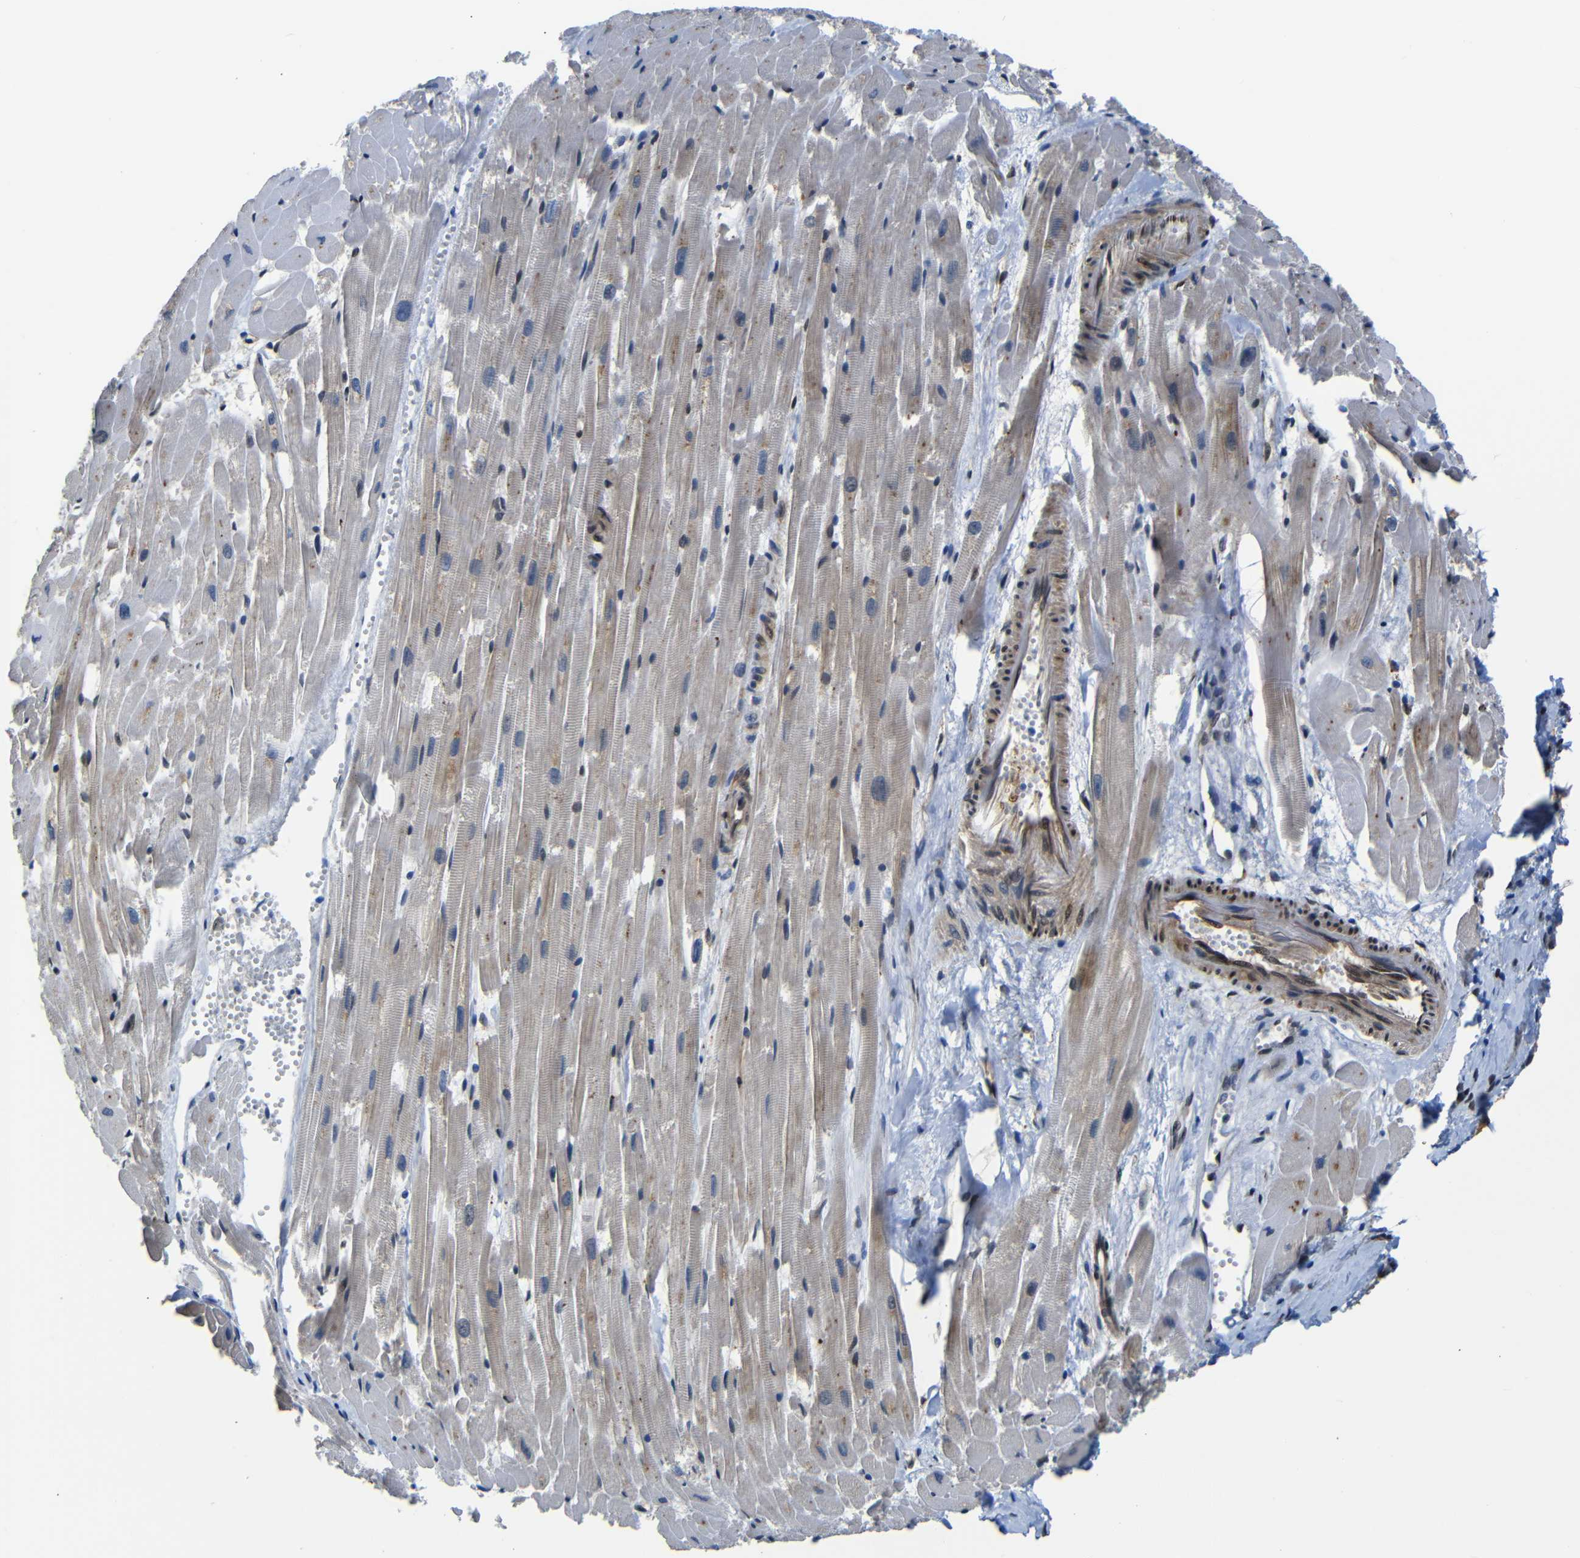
{"staining": {"intensity": "moderate", "quantity": ">75%", "location": "cytoplasmic/membranous"}, "tissue": "heart muscle", "cell_type": "Cardiomyocytes", "image_type": "normal", "snomed": [{"axis": "morphology", "description": "Normal tissue, NOS"}, {"axis": "topography", "description": "Heart"}], "caption": "IHC histopathology image of normal heart muscle: heart muscle stained using immunohistochemistry (IHC) shows medium levels of moderate protein expression localized specifically in the cytoplasmic/membranous of cardiomyocytes, appearing as a cytoplasmic/membranous brown color.", "gene": "YAP1", "patient": {"sex": "female", "age": 19}}